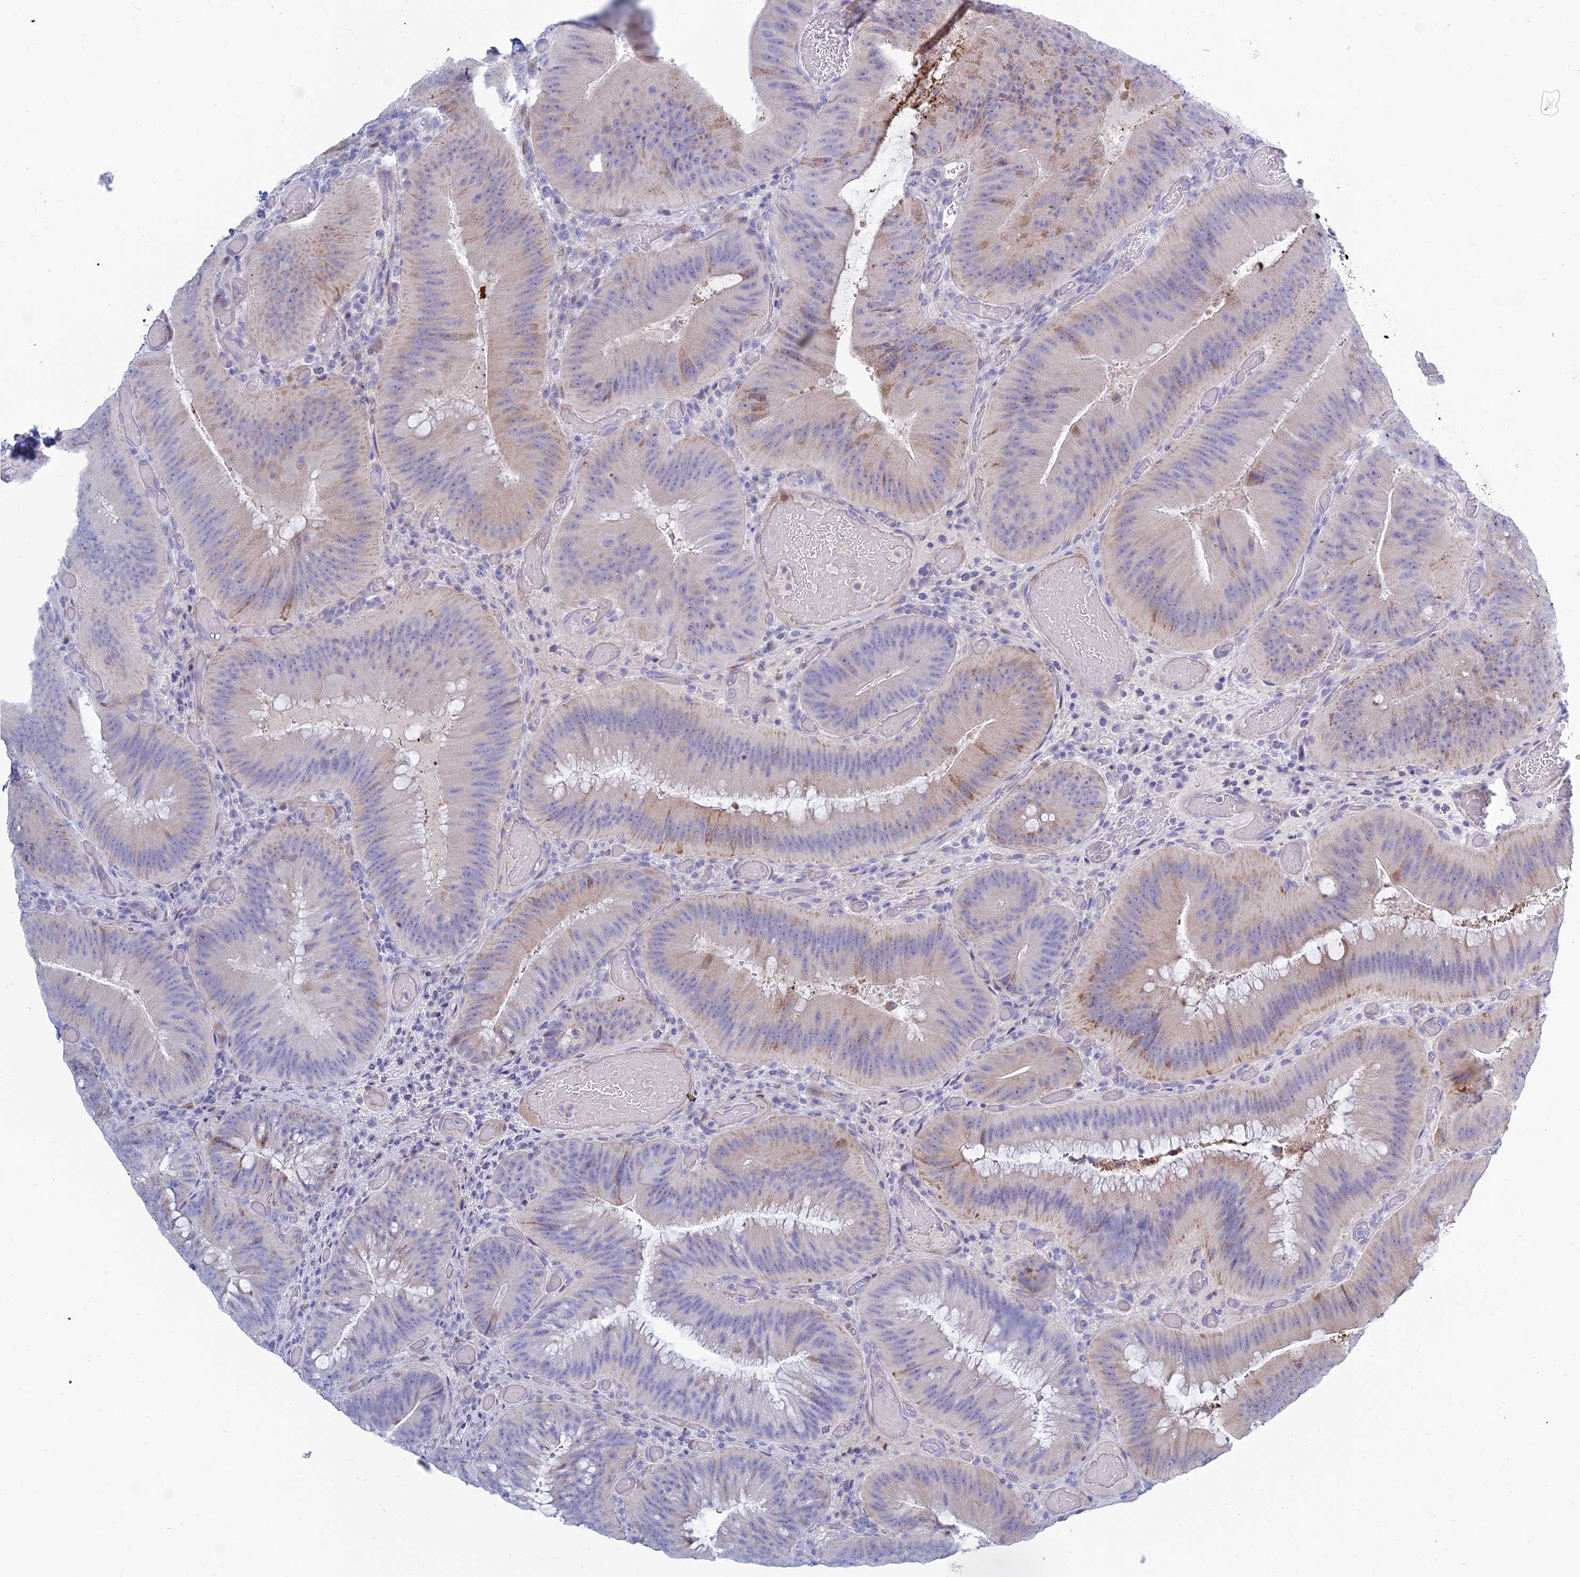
{"staining": {"intensity": "weak", "quantity": "25%-75%", "location": "cytoplasmic/membranous"}, "tissue": "colorectal cancer", "cell_type": "Tumor cells", "image_type": "cancer", "snomed": [{"axis": "morphology", "description": "Adenocarcinoma, NOS"}, {"axis": "topography", "description": "Colon"}], "caption": "Tumor cells reveal low levels of weak cytoplasmic/membranous expression in about 25%-75% of cells in human colorectal adenocarcinoma.", "gene": "PRR13", "patient": {"sex": "female", "age": 43}}